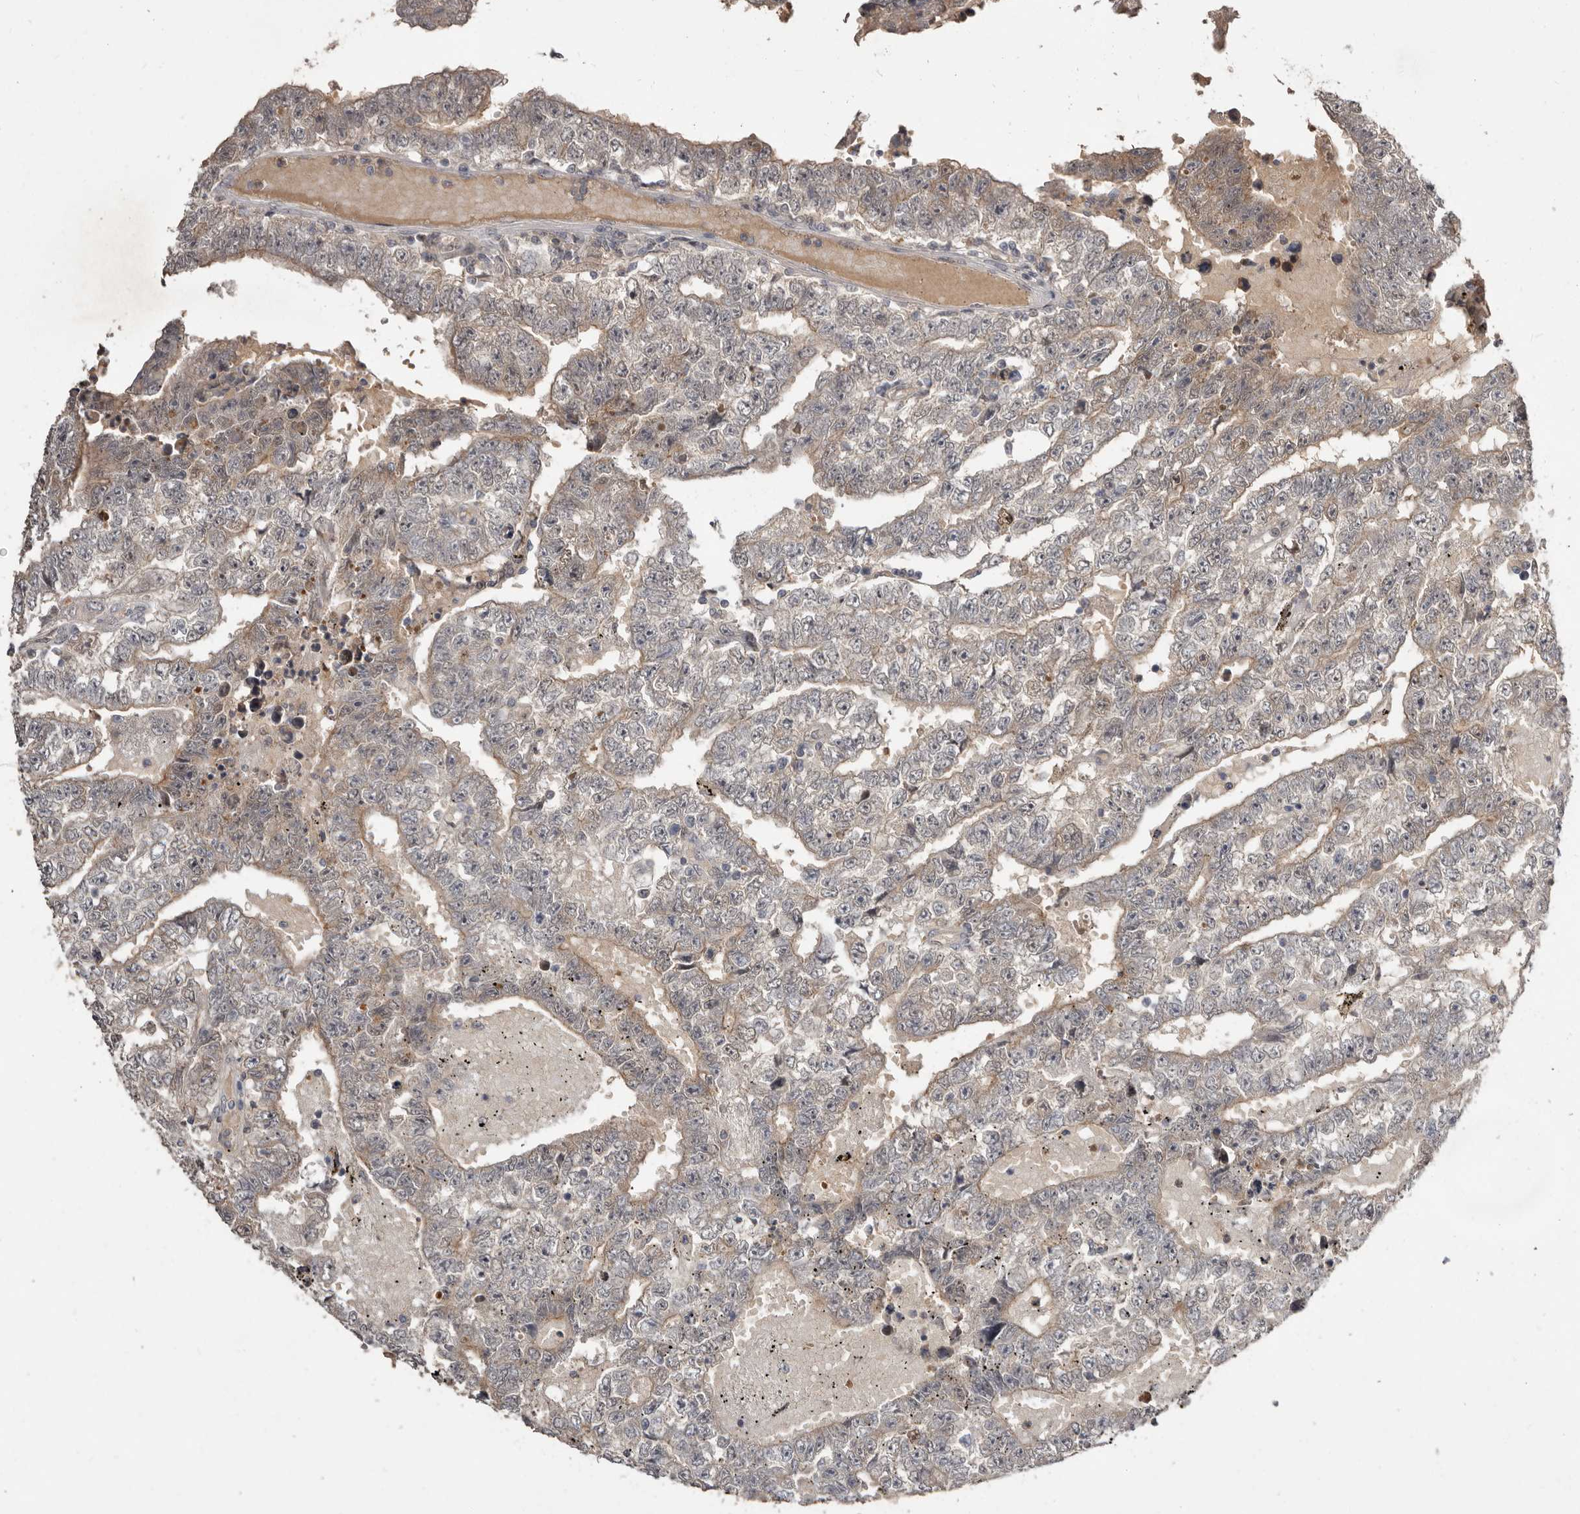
{"staining": {"intensity": "weak", "quantity": ">75%", "location": "cytoplasmic/membranous"}, "tissue": "testis cancer", "cell_type": "Tumor cells", "image_type": "cancer", "snomed": [{"axis": "morphology", "description": "Carcinoma, Embryonal, NOS"}, {"axis": "topography", "description": "Testis"}], "caption": "About >75% of tumor cells in testis cancer (embryonal carcinoma) exhibit weak cytoplasmic/membranous protein staining as visualized by brown immunohistochemical staining.", "gene": "RBKS", "patient": {"sex": "male", "age": 25}}